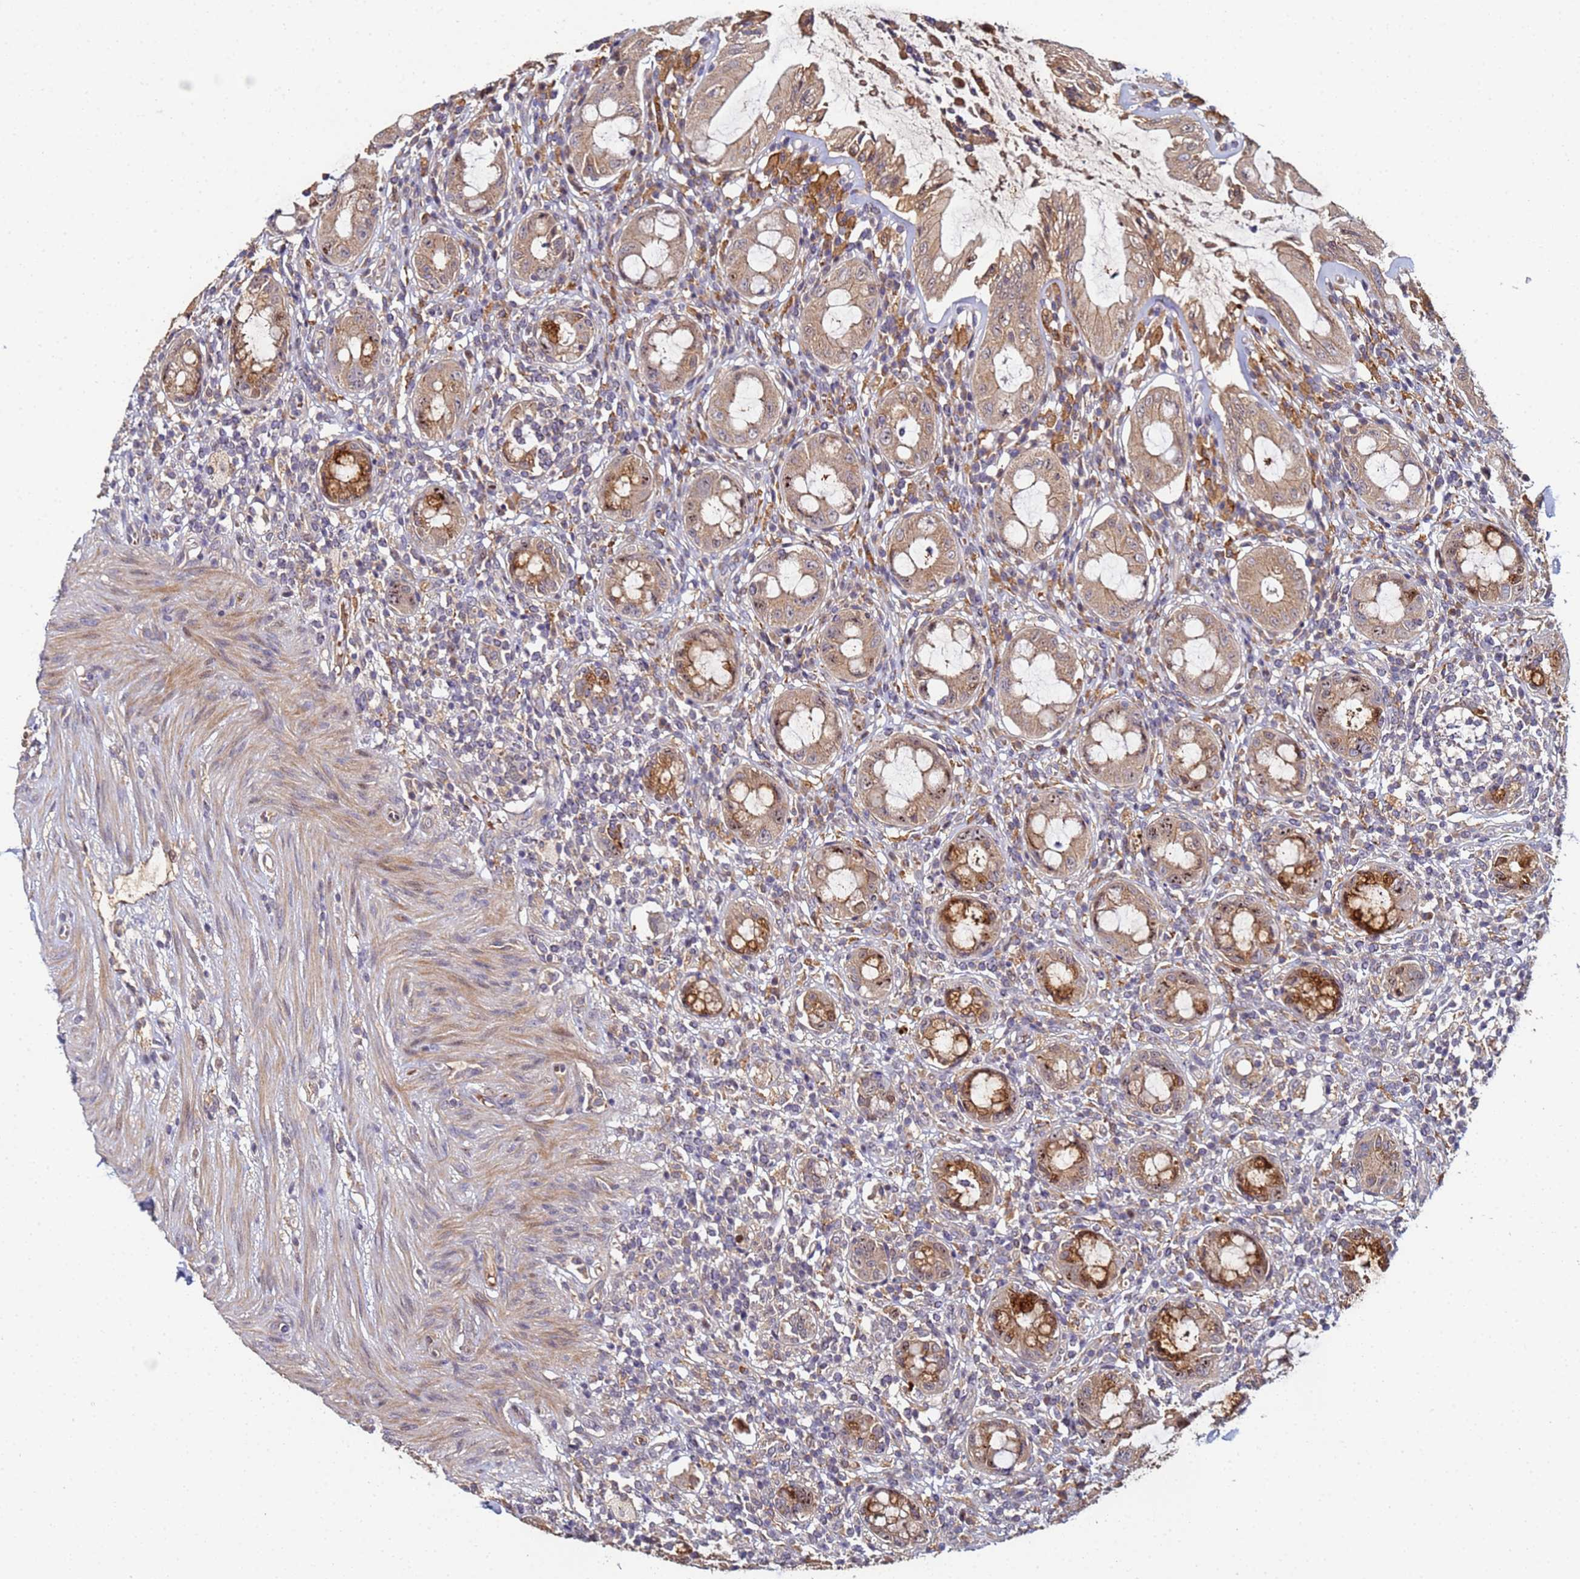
{"staining": {"intensity": "moderate", "quantity": "25%-75%", "location": "cytoplasmic/membranous"}, "tissue": "rectum", "cell_type": "Glandular cells", "image_type": "normal", "snomed": [{"axis": "morphology", "description": "Normal tissue, NOS"}, {"axis": "topography", "description": "Rectum"}], "caption": "Immunohistochemical staining of normal human rectum displays 25%-75% levels of moderate cytoplasmic/membranous protein positivity in about 25%-75% of glandular cells. The protein of interest is stained brown, and the nuclei are stained in blue (DAB IHC with brightfield microscopy, high magnification).", "gene": "OSER1", "patient": {"sex": "female", "age": 57}}